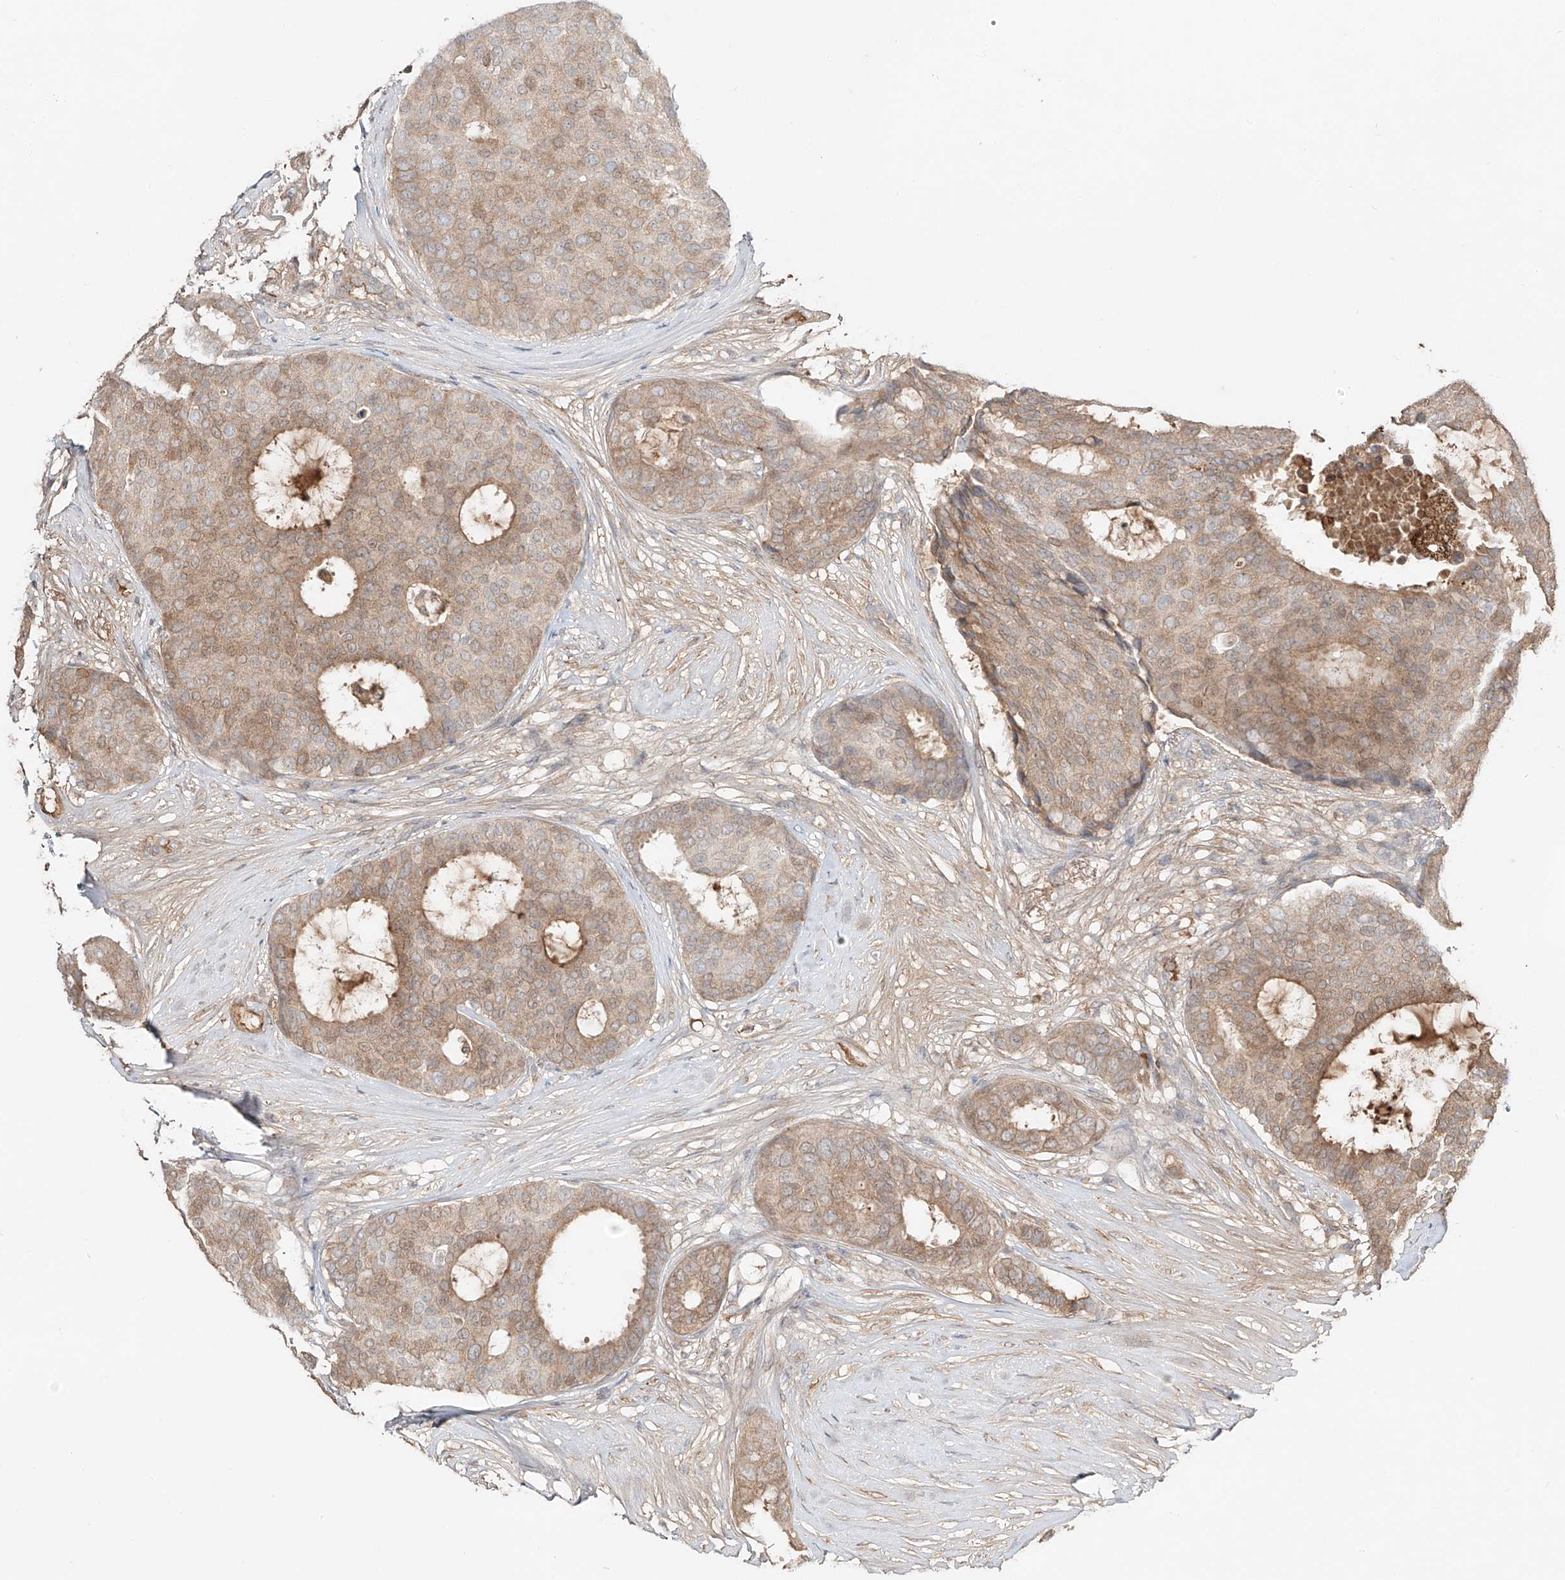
{"staining": {"intensity": "weak", "quantity": ">75%", "location": "cytoplasmic/membranous"}, "tissue": "breast cancer", "cell_type": "Tumor cells", "image_type": "cancer", "snomed": [{"axis": "morphology", "description": "Duct carcinoma"}, {"axis": "topography", "description": "Breast"}], "caption": "Breast infiltrating ductal carcinoma tissue exhibits weak cytoplasmic/membranous expression in about >75% of tumor cells", "gene": "ERO1A", "patient": {"sex": "female", "age": 75}}